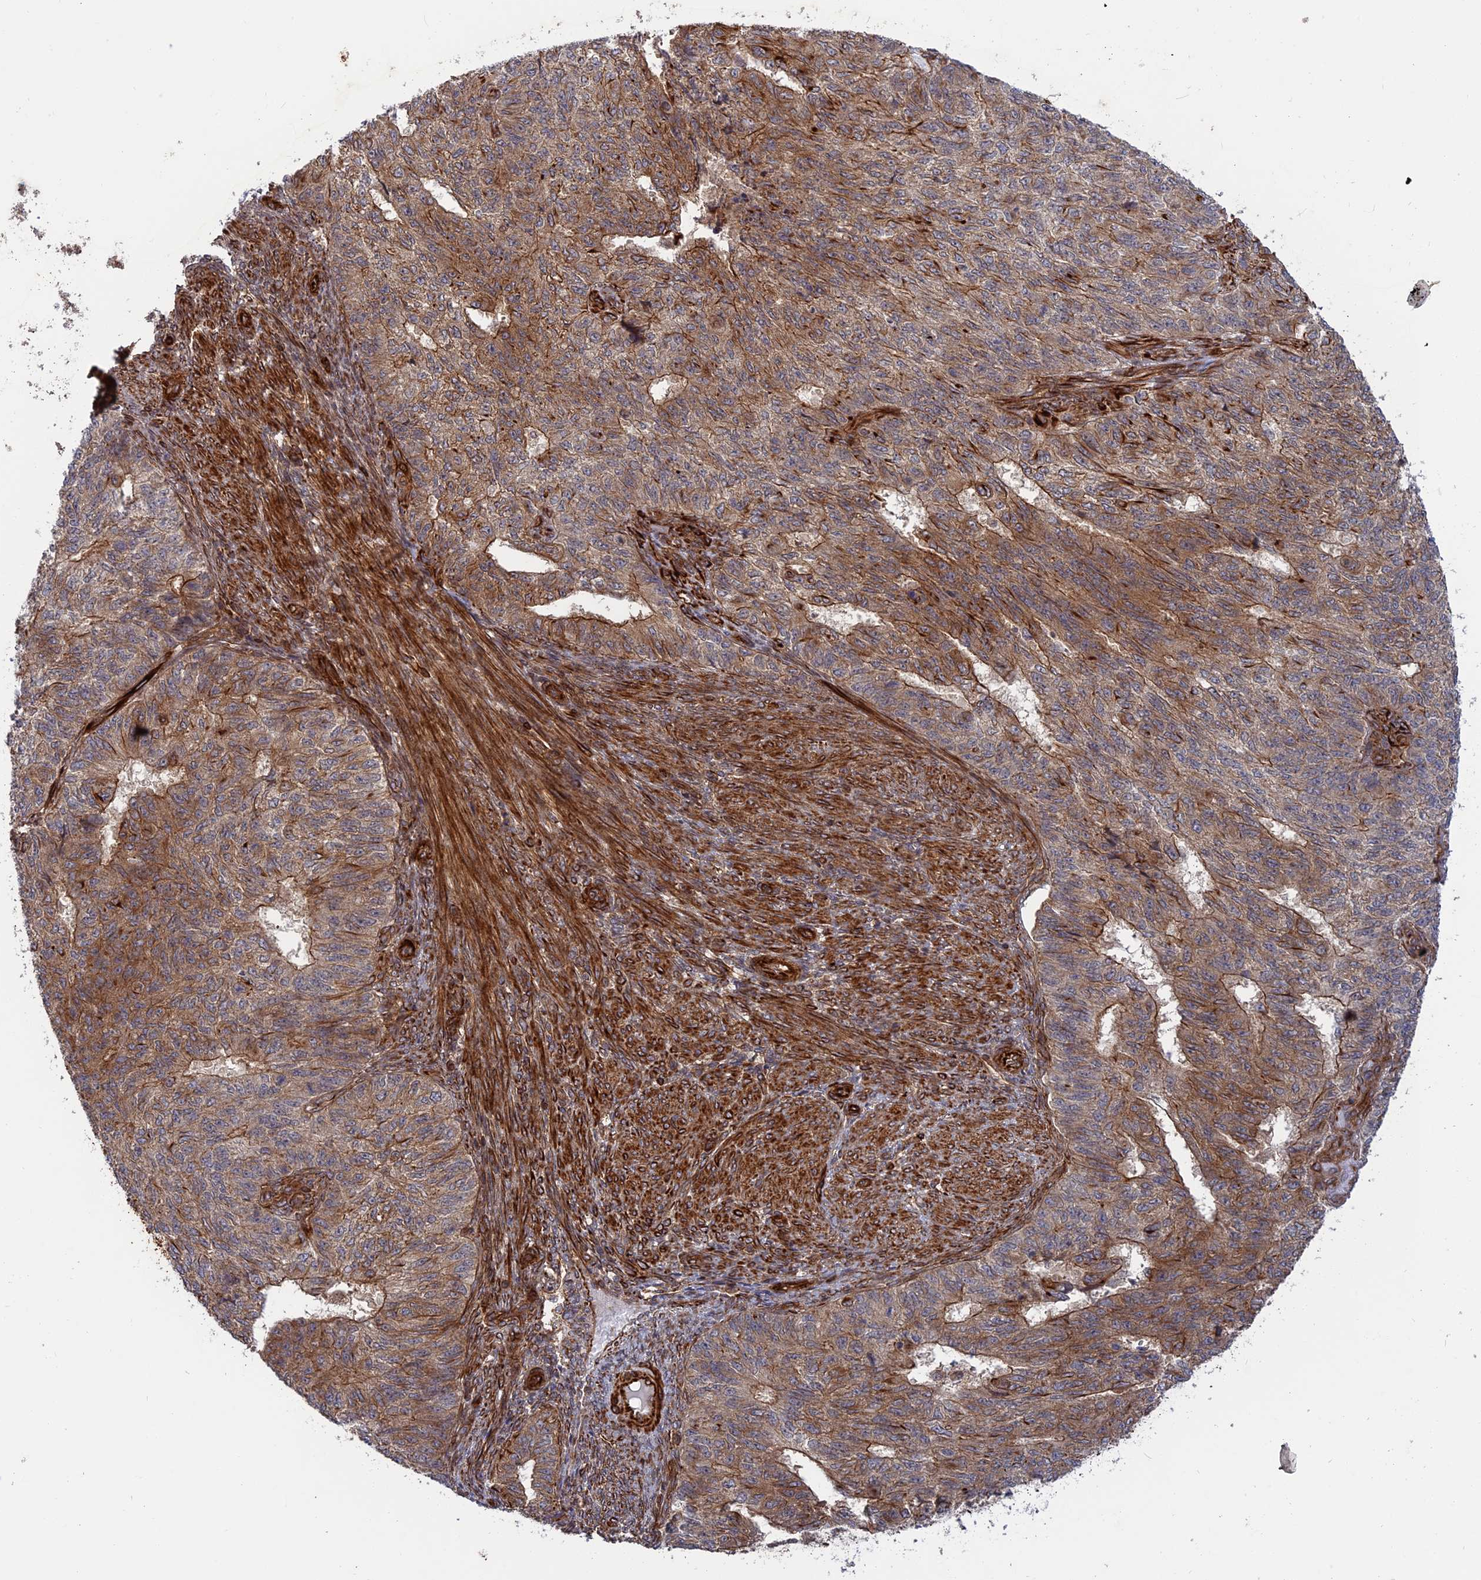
{"staining": {"intensity": "moderate", "quantity": ">75%", "location": "cytoplasmic/membranous"}, "tissue": "endometrial cancer", "cell_type": "Tumor cells", "image_type": "cancer", "snomed": [{"axis": "morphology", "description": "Adenocarcinoma, NOS"}, {"axis": "topography", "description": "Endometrium"}], "caption": "Human adenocarcinoma (endometrial) stained with a protein marker reveals moderate staining in tumor cells.", "gene": "PHLDB3", "patient": {"sex": "female", "age": 32}}